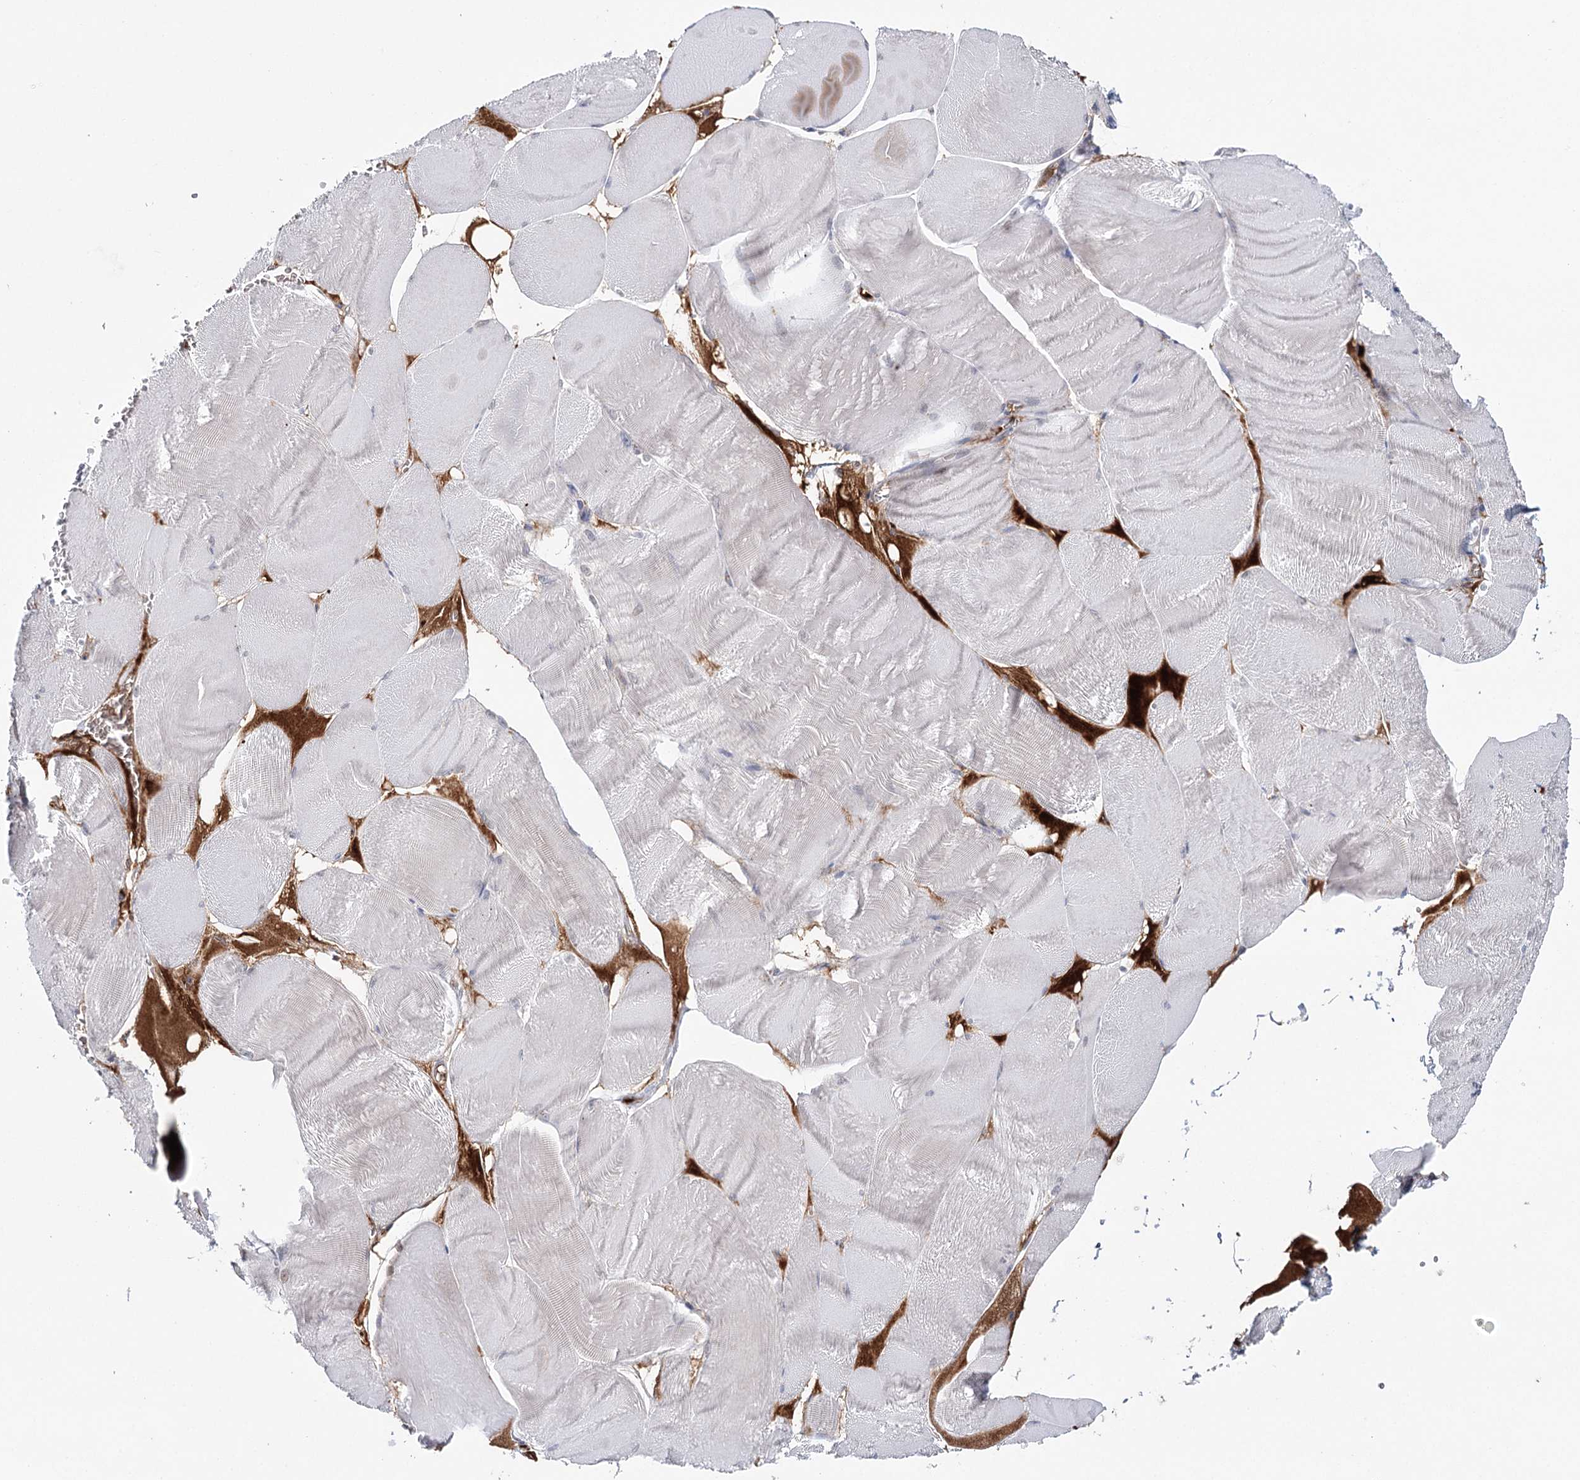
{"staining": {"intensity": "negative", "quantity": "none", "location": "none"}, "tissue": "skeletal muscle", "cell_type": "Myocytes", "image_type": "normal", "snomed": [{"axis": "morphology", "description": "Normal tissue, NOS"}, {"axis": "morphology", "description": "Basal cell carcinoma"}, {"axis": "topography", "description": "Skeletal muscle"}], "caption": "Myocytes are negative for protein expression in normal human skeletal muscle. The staining is performed using DAB brown chromogen with nuclei counter-stained in using hematoxylin.", "gene": "PKP4", "patient": {"sex": "female", "age": 64}}